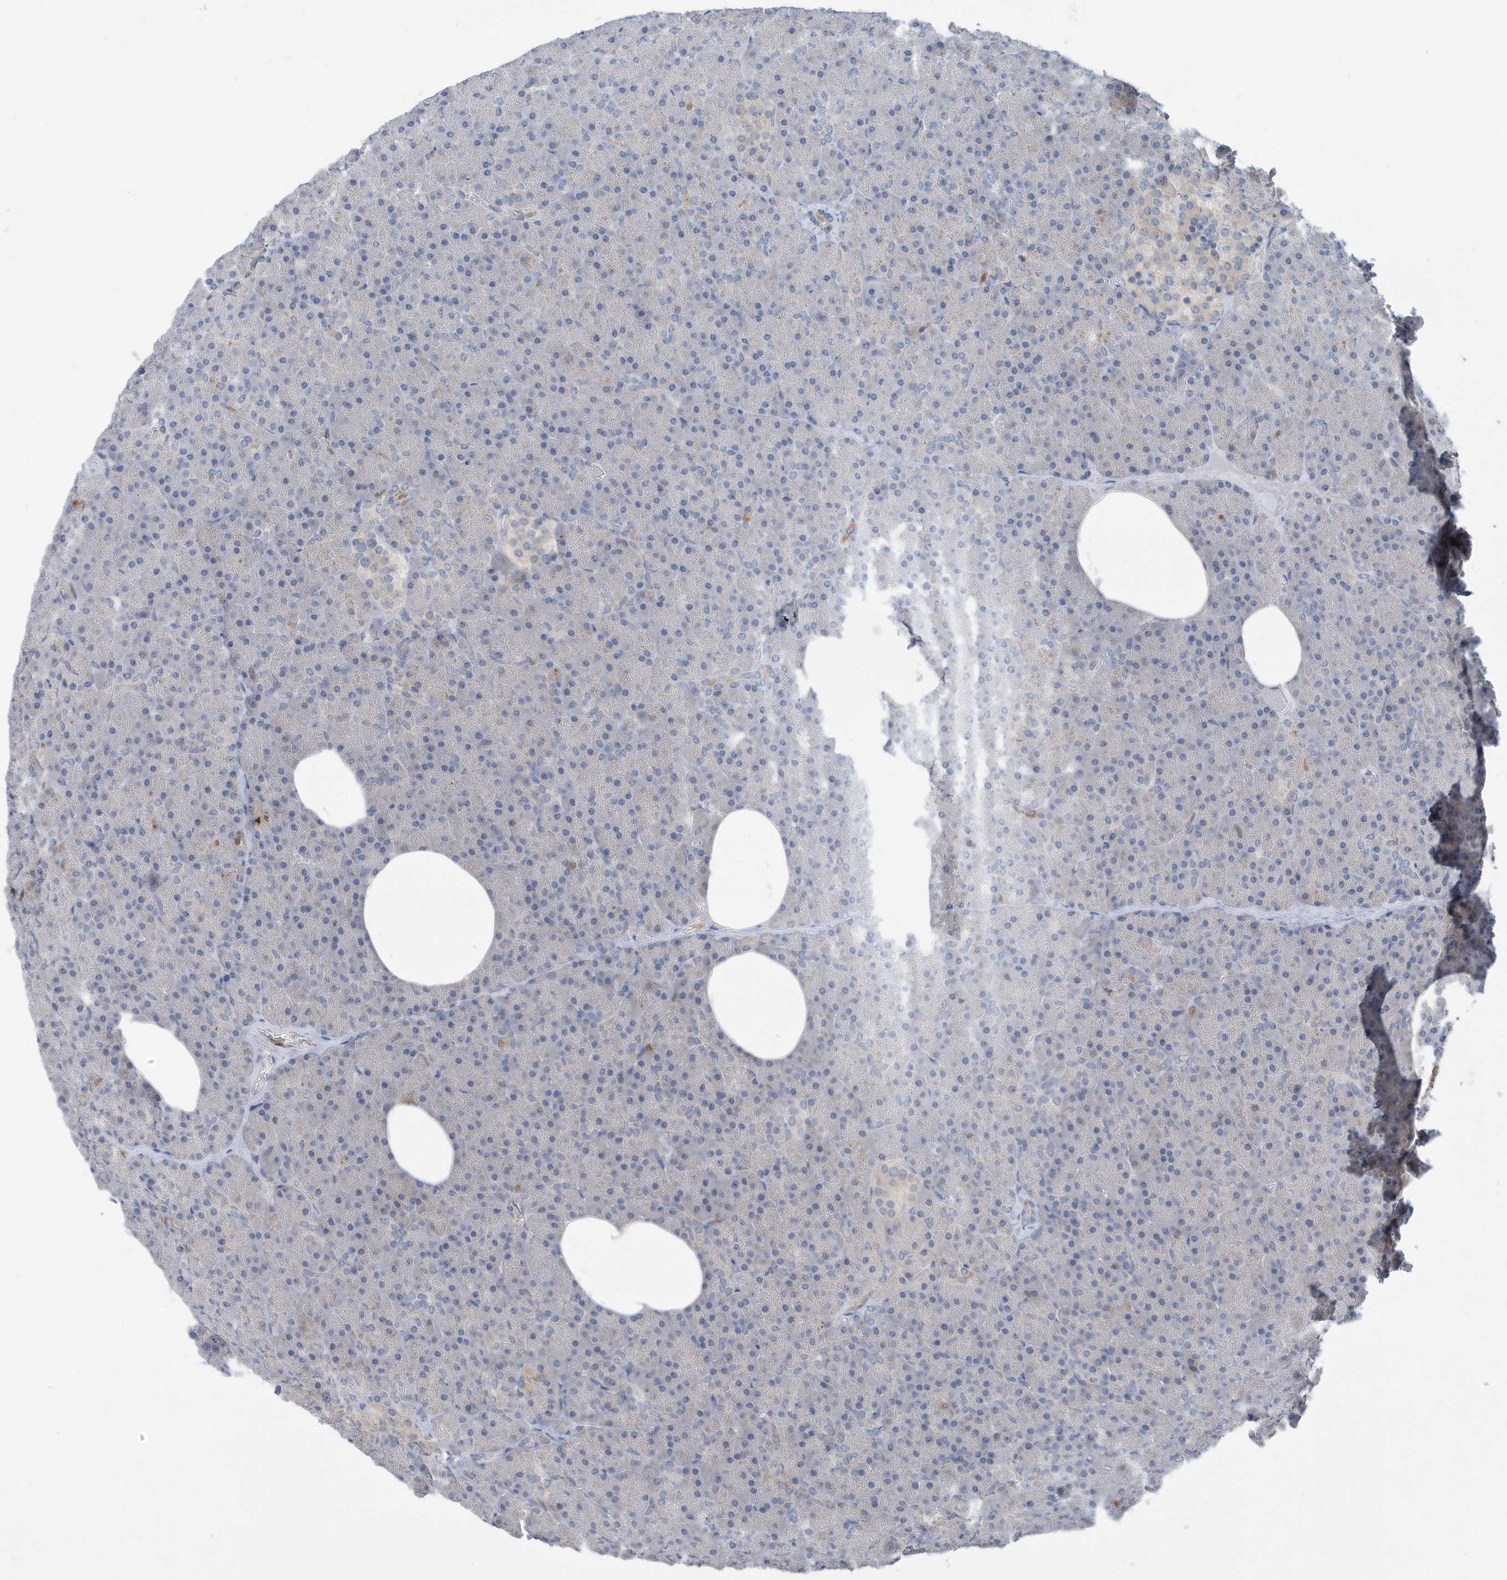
{"staining": {"intensity": "moderate", "quantity": "<25%", "location": "cytoplasmic/membranous"}, "tissue": "pancreas", "cell_type": "Exocrine glandular cells", "image_type": "normal", "snomed": [{"axis": "morphology", "description": "Normal tissue, NOS"}, {"axis": "morphology", "description": "Carcinoid, malignant, NOS"}, {"axis": "topography", "description": "Pancreas"}], "caption": "Immunohistochemistry (IHC) (DAB) staining of unremarkable human pancreas reveals moderate cytoplasmic/membranous protein positivity in about <25% of exocrine glandular cells.", "gene": "NSUN3", "patient": {"sex": "female", "age": 35}}